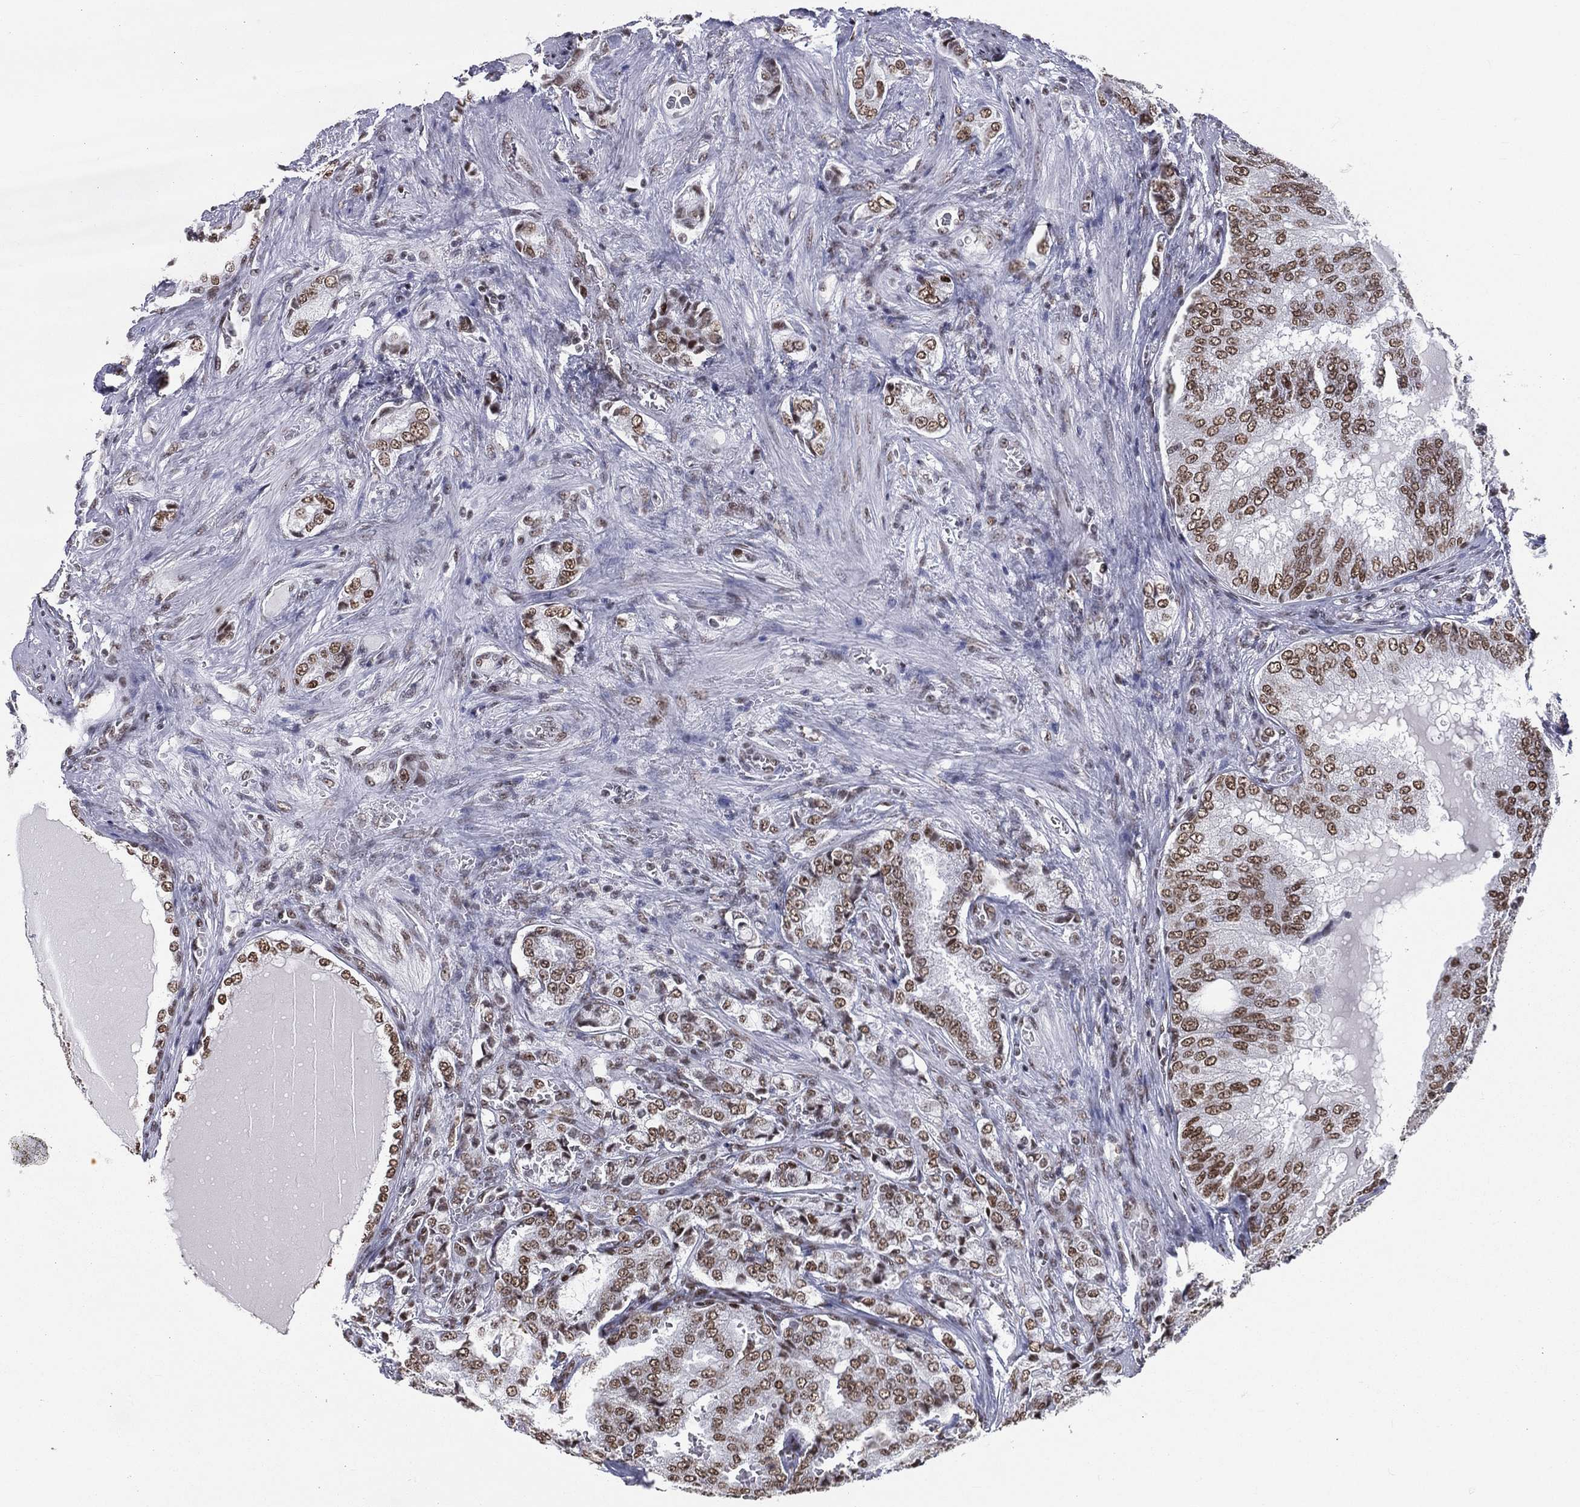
{"staining": {"intensity": "moderate", "quantity": ">75%", "location": "nuclear"}, "tissue": "prostate cancer", "cell_type": "Tumor cells", "image_type": "cancer", "snomed": [{"axis": "morphology", "description": "Adenocarcinoma, NOS"}, {"axis": "topography", "description": "Prostate"}], "caption": "Immunohistochemical staining of prostate adenocarcinoma shows moderate nuclear protein expression in about >75% of tumor cells. Using DAB (brown) and hematoxylin (blue) stains, captured at high magnification using brightfield microscopy.", "gene": "ZNF7", "patient": {"sex": "male", "age": 65}}